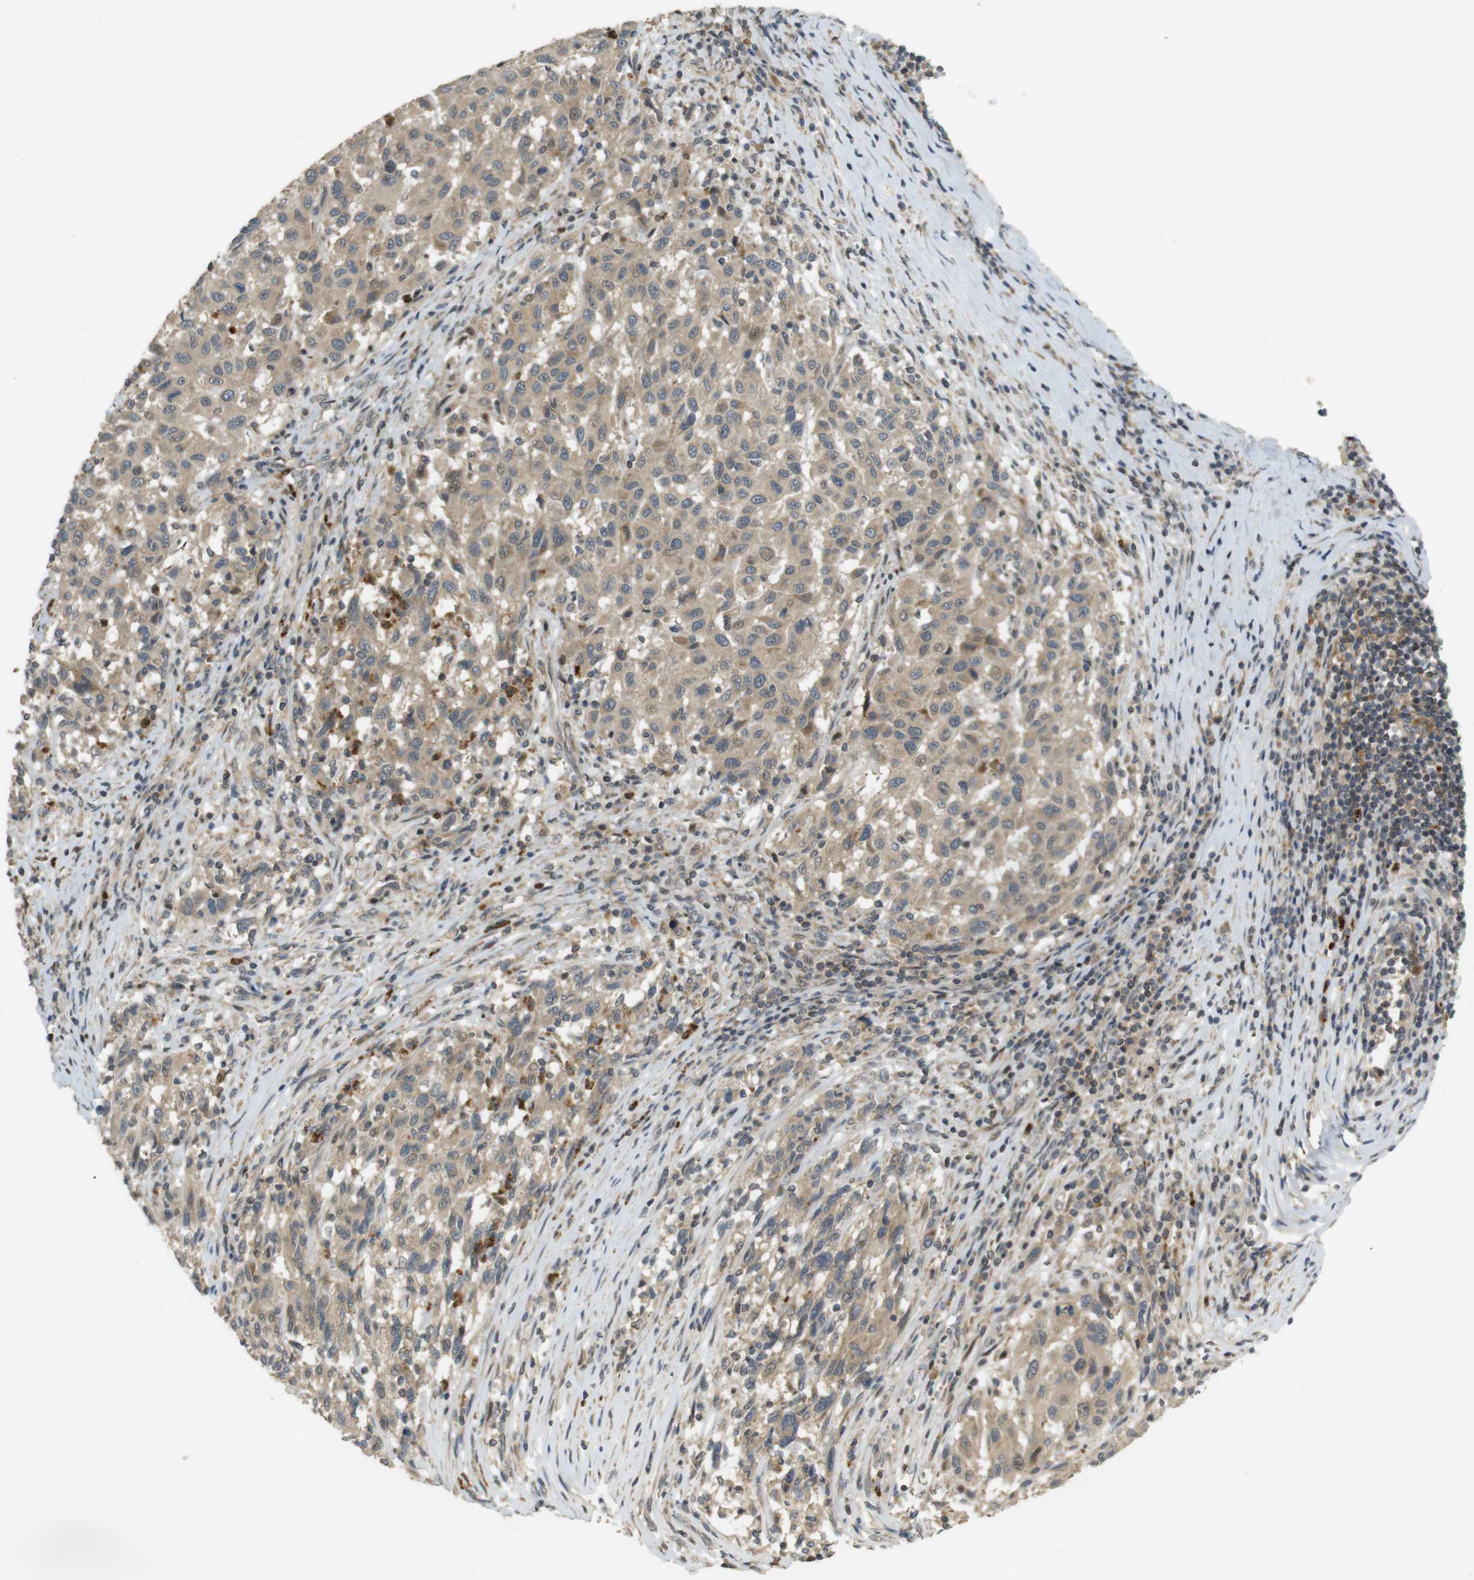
{"staining": {"intensity": "moderate", "quantity": ">75%", "location": "cytoplasmic/membranous"}, "tissue": "melanoma", "cell_type": "Tumor cells", "image_type": "cancer", "snomed": [{"axis": "morphology", "description": "Malignant melanoma, Metastatic site"}, {"axis": "topography", "description": "Lymph node"}], "caption": "Melanoma tissue displays moderate cytoplasmic/membranous expression in approximately >75% of tumor cells, visualized by immunohistochemistry.", "gene": "TMX3", "patient": {"sex": "male", "age": 61}}